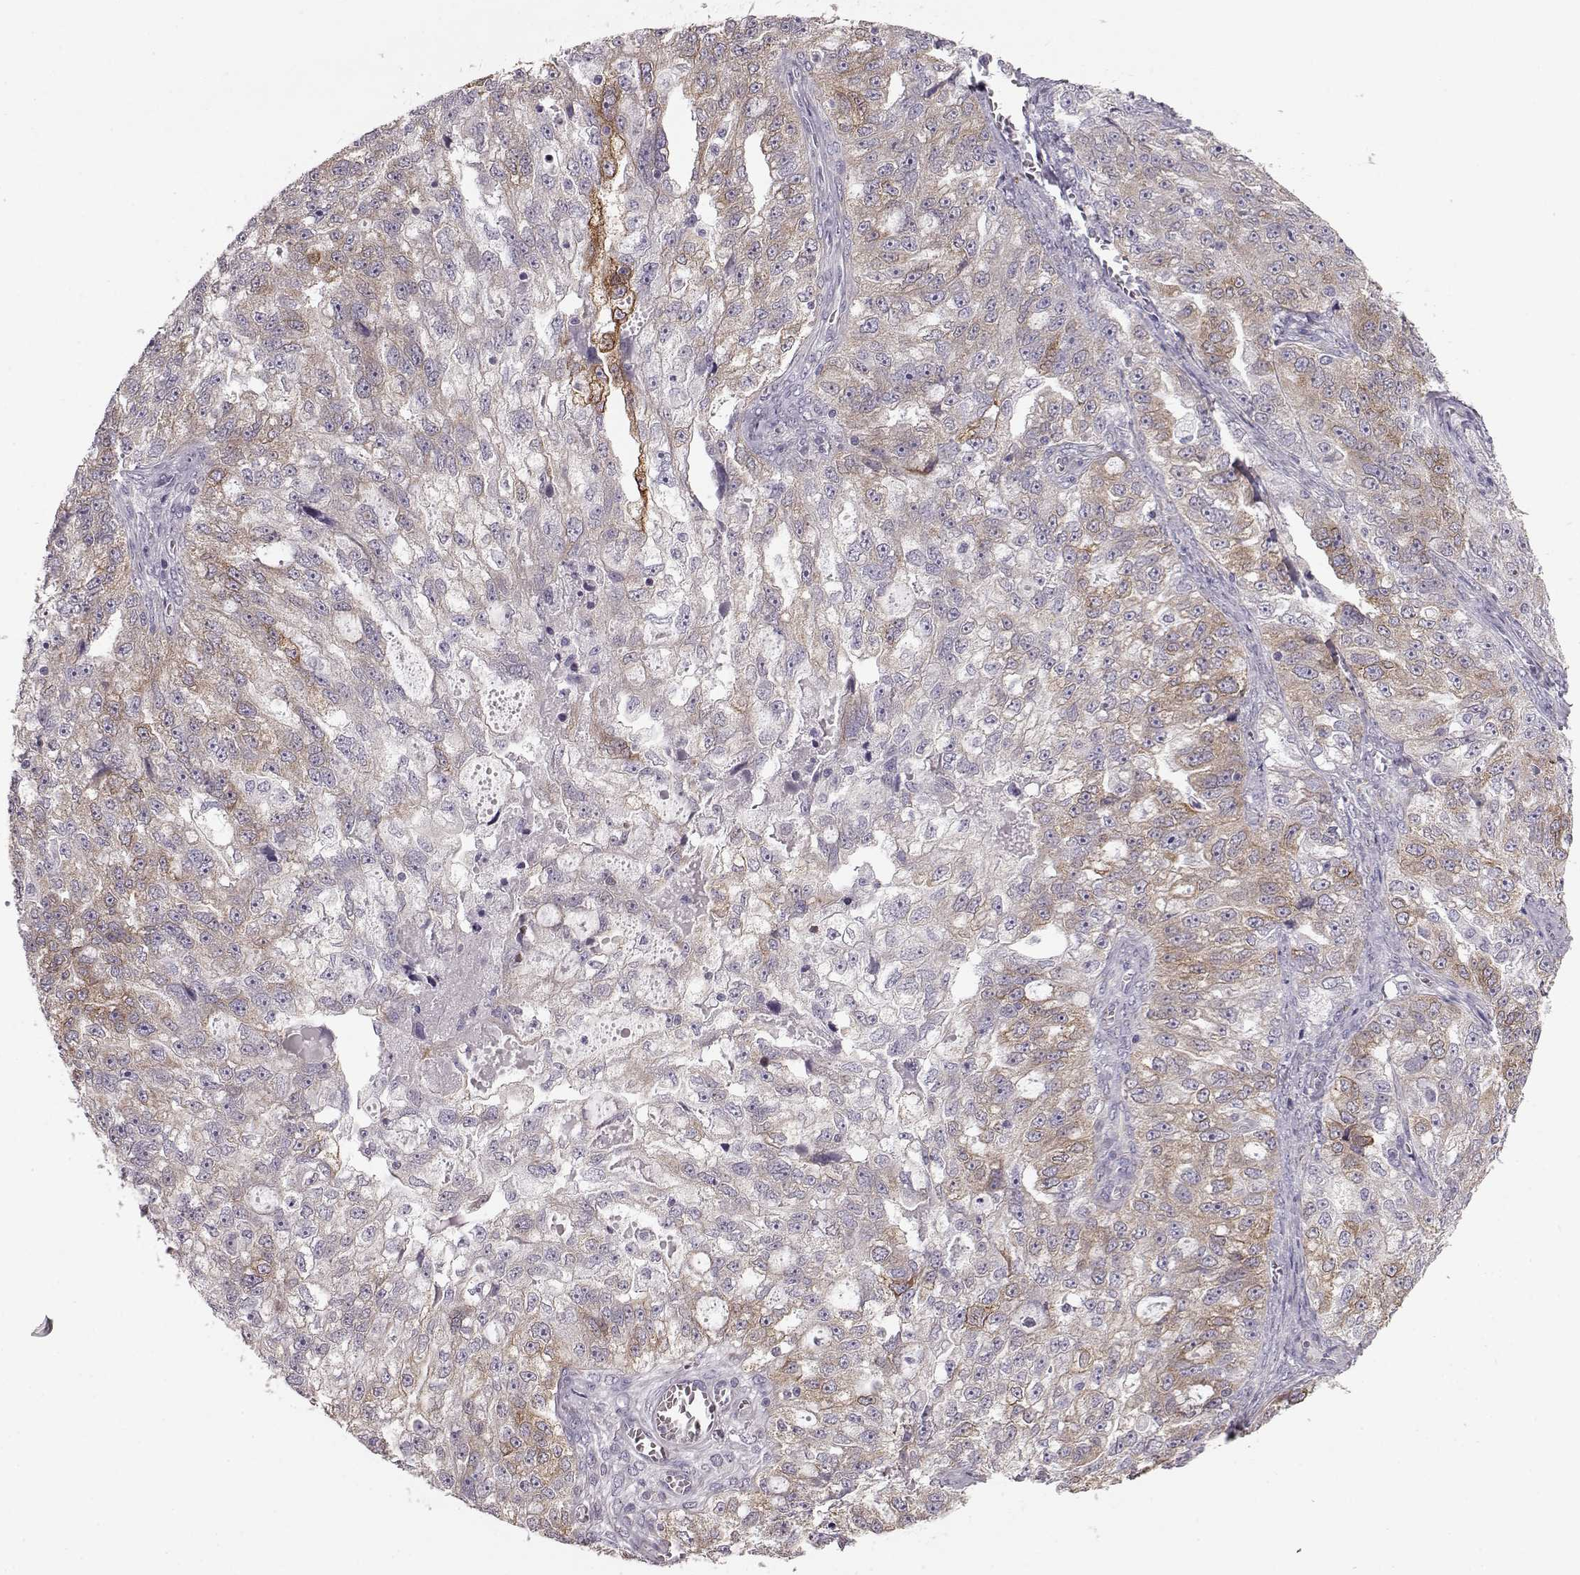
{"staining": {"intensity": "moderate", "quantity": "<25%", "location": "cytoplasmic/membranous"}, "tissue": "ovarian cancer", "cell_type": "Tumor cells", "image_type": "cancer", "snomed": [{"axis": "morphology", "description": "Cystadenocarcinoma, serous, NOS"}, {"axis": "topography", "description": "Ovary"}], "caption": "Ovarian cancer (serous cystadenocarcinoma) stained with a protein marker reveals moderate staining in tumor cells.", "gene": "ELOVL5", "patient": {"sex": "female", "age": 51}}